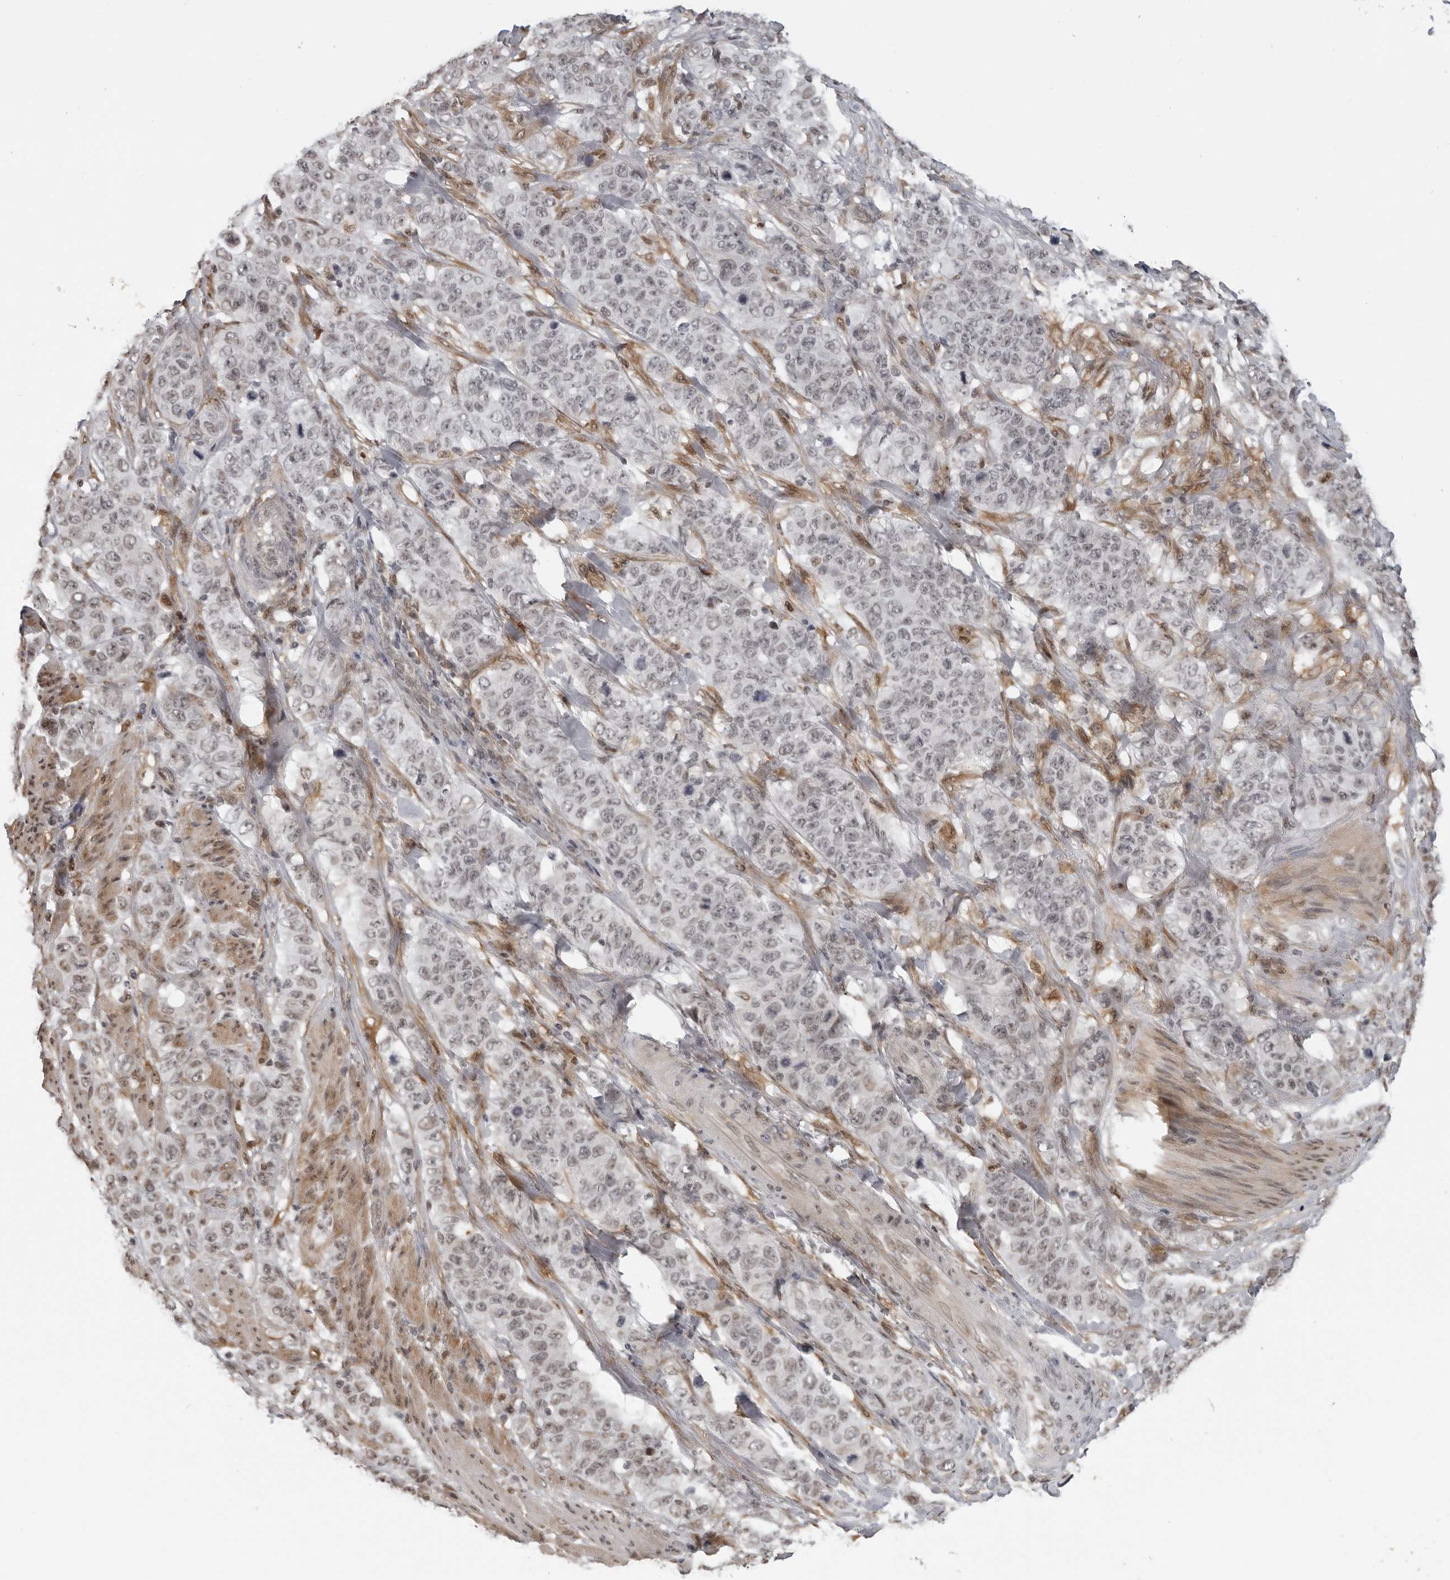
{"staining": {"intensity": "weak", "quantity": "25%-75%", "location": "nuclear"}, "tissue": "stomach cancer", "cell_type": "Tumor cells", "image_type": "cancer", "snomed": [{"axis": "morphology", "description": "Adenocarcinoma, NOS"}, {"axis": "topography", "description": "Stomach"}], "caption": "Protein staining of stomach adenocarcinoma tissue shows weak nuclear expression in approximately 25%-75% of tumor cells.", "gene": "MAF", "patient": {"sex": "male", "age": 48}}